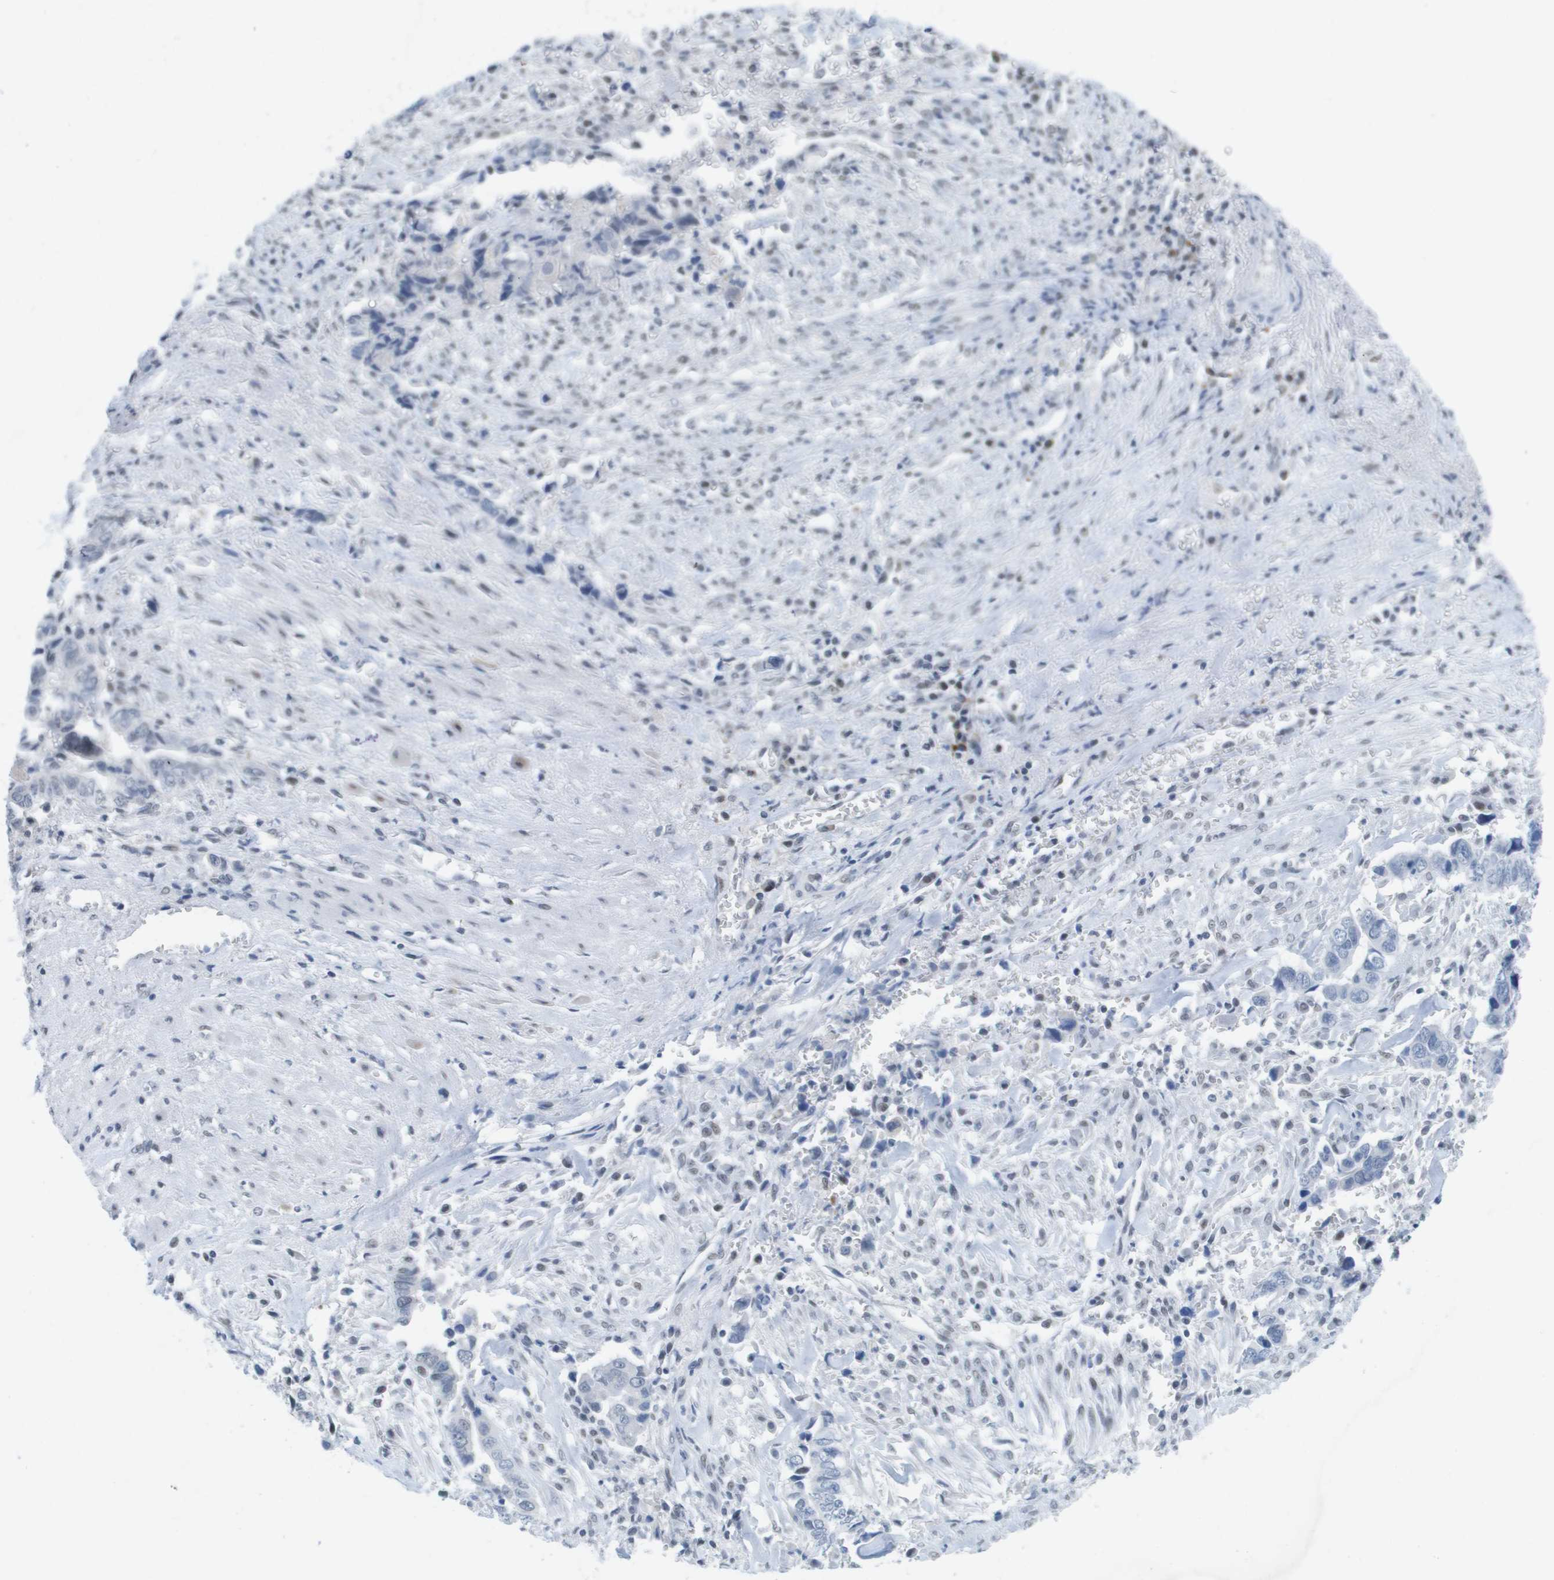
{"staining": {"intensity": "weak", "quantity": "<25%", "location": "nuclear"}, "tissue": "liver cancer", "cell_type": "Tumor cells", "image_type": "cancer", "snomed": [{"axis": "morphology", "description": "Cholangiocarcinoma"}, {"axis": "topography", "description": "Liver"}], "caption": "Tumor cells are negative for brown protein staining in liver cholangiocarcinoma.", "gene": "TP53RK", "patient": {"sex": "female", "age": 79}}